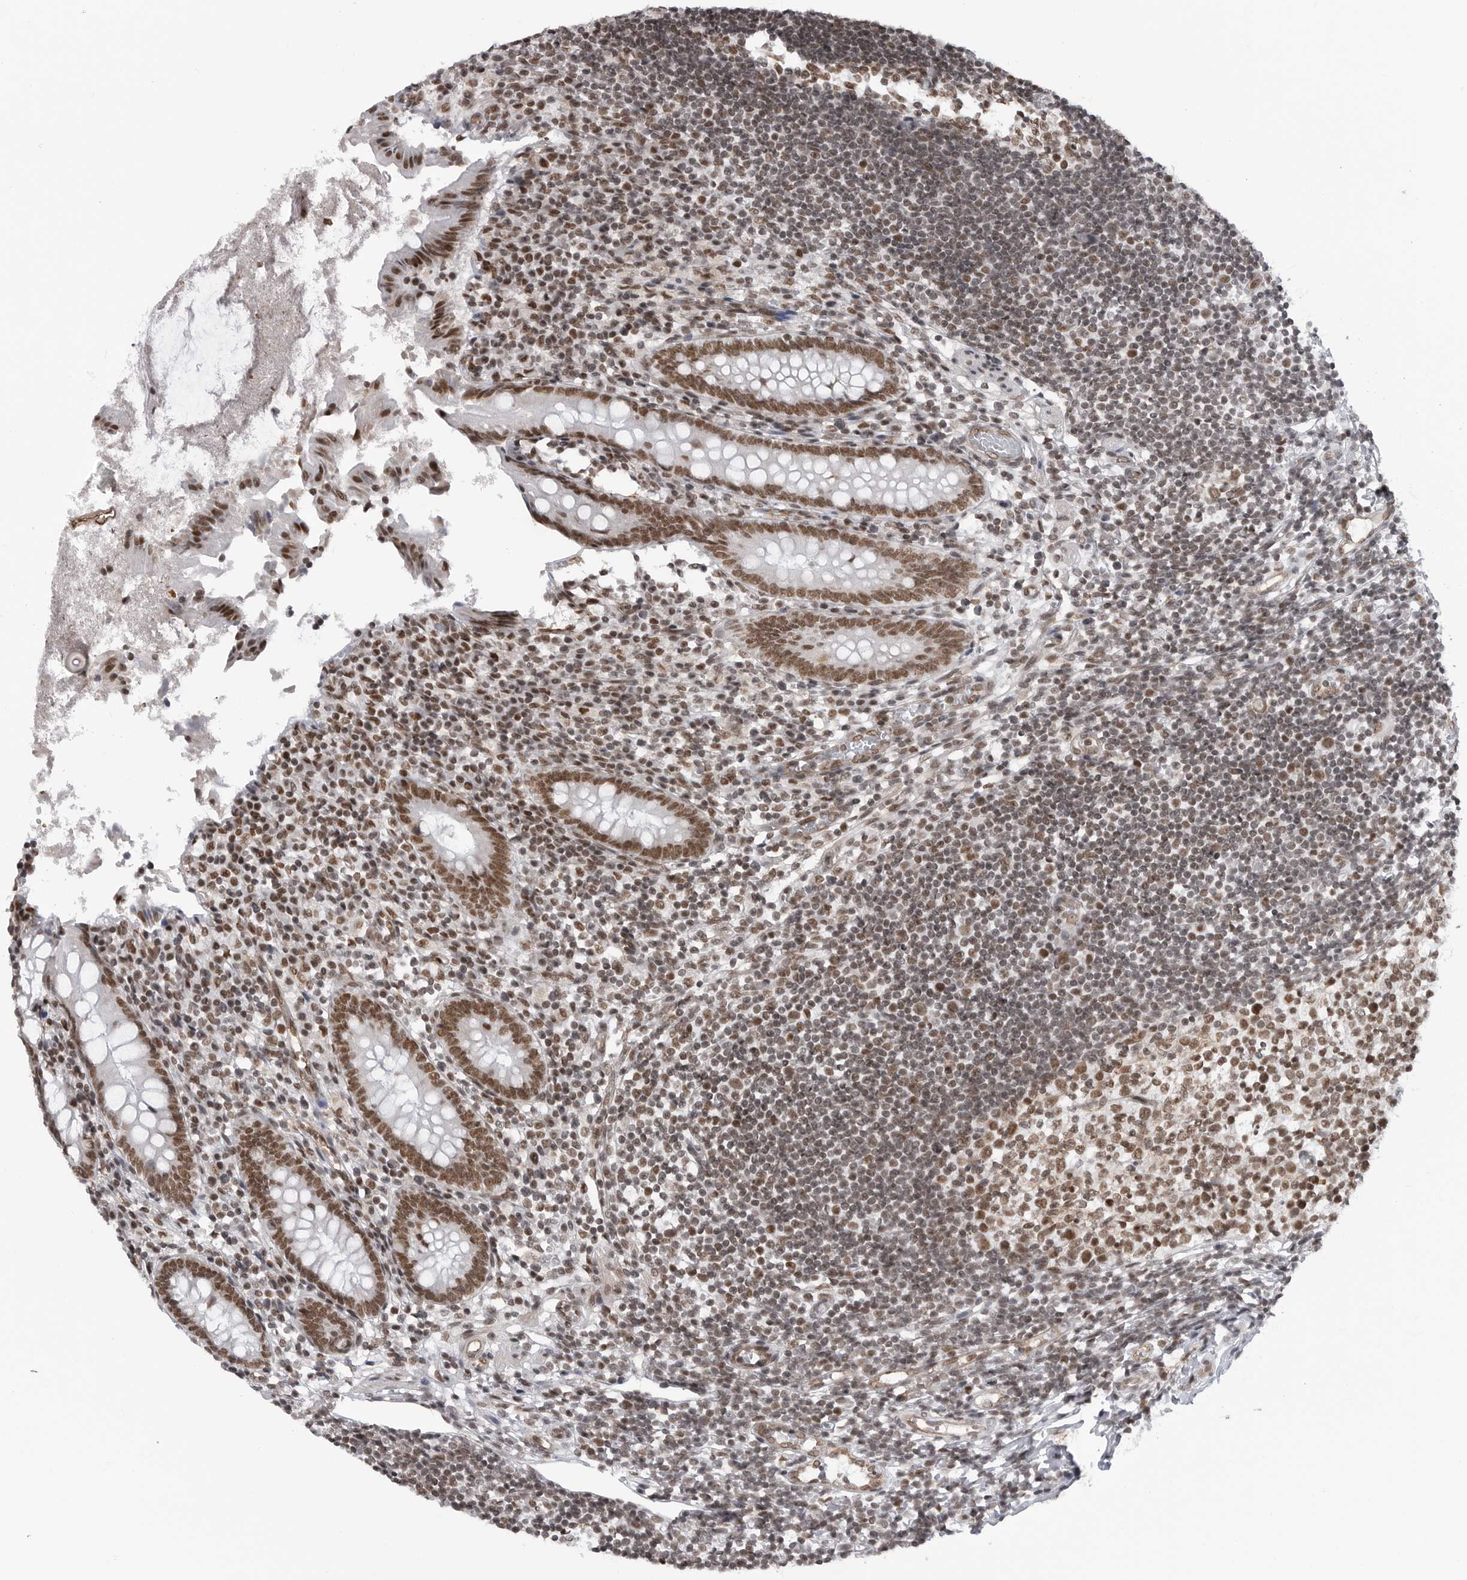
{"staining": {"intensity": "moderate", "quantity": ">75%", "location": "nuclear"}, "tissue": "appendix", "cell_type": "Glandular cells", "image_type": "normal", "snomed": [{"axis": "morphology", "description": "Normal tissue, NOS"}, {"axis": "topography", "description": "Appendix"}], "caption": "Protein staining demonstrates moderate nuclear expression in approximately >75% of glandular cells in unremarkable appendix.", "gene": "RNF26", "patient": {"sex": "female", "age": 17}}